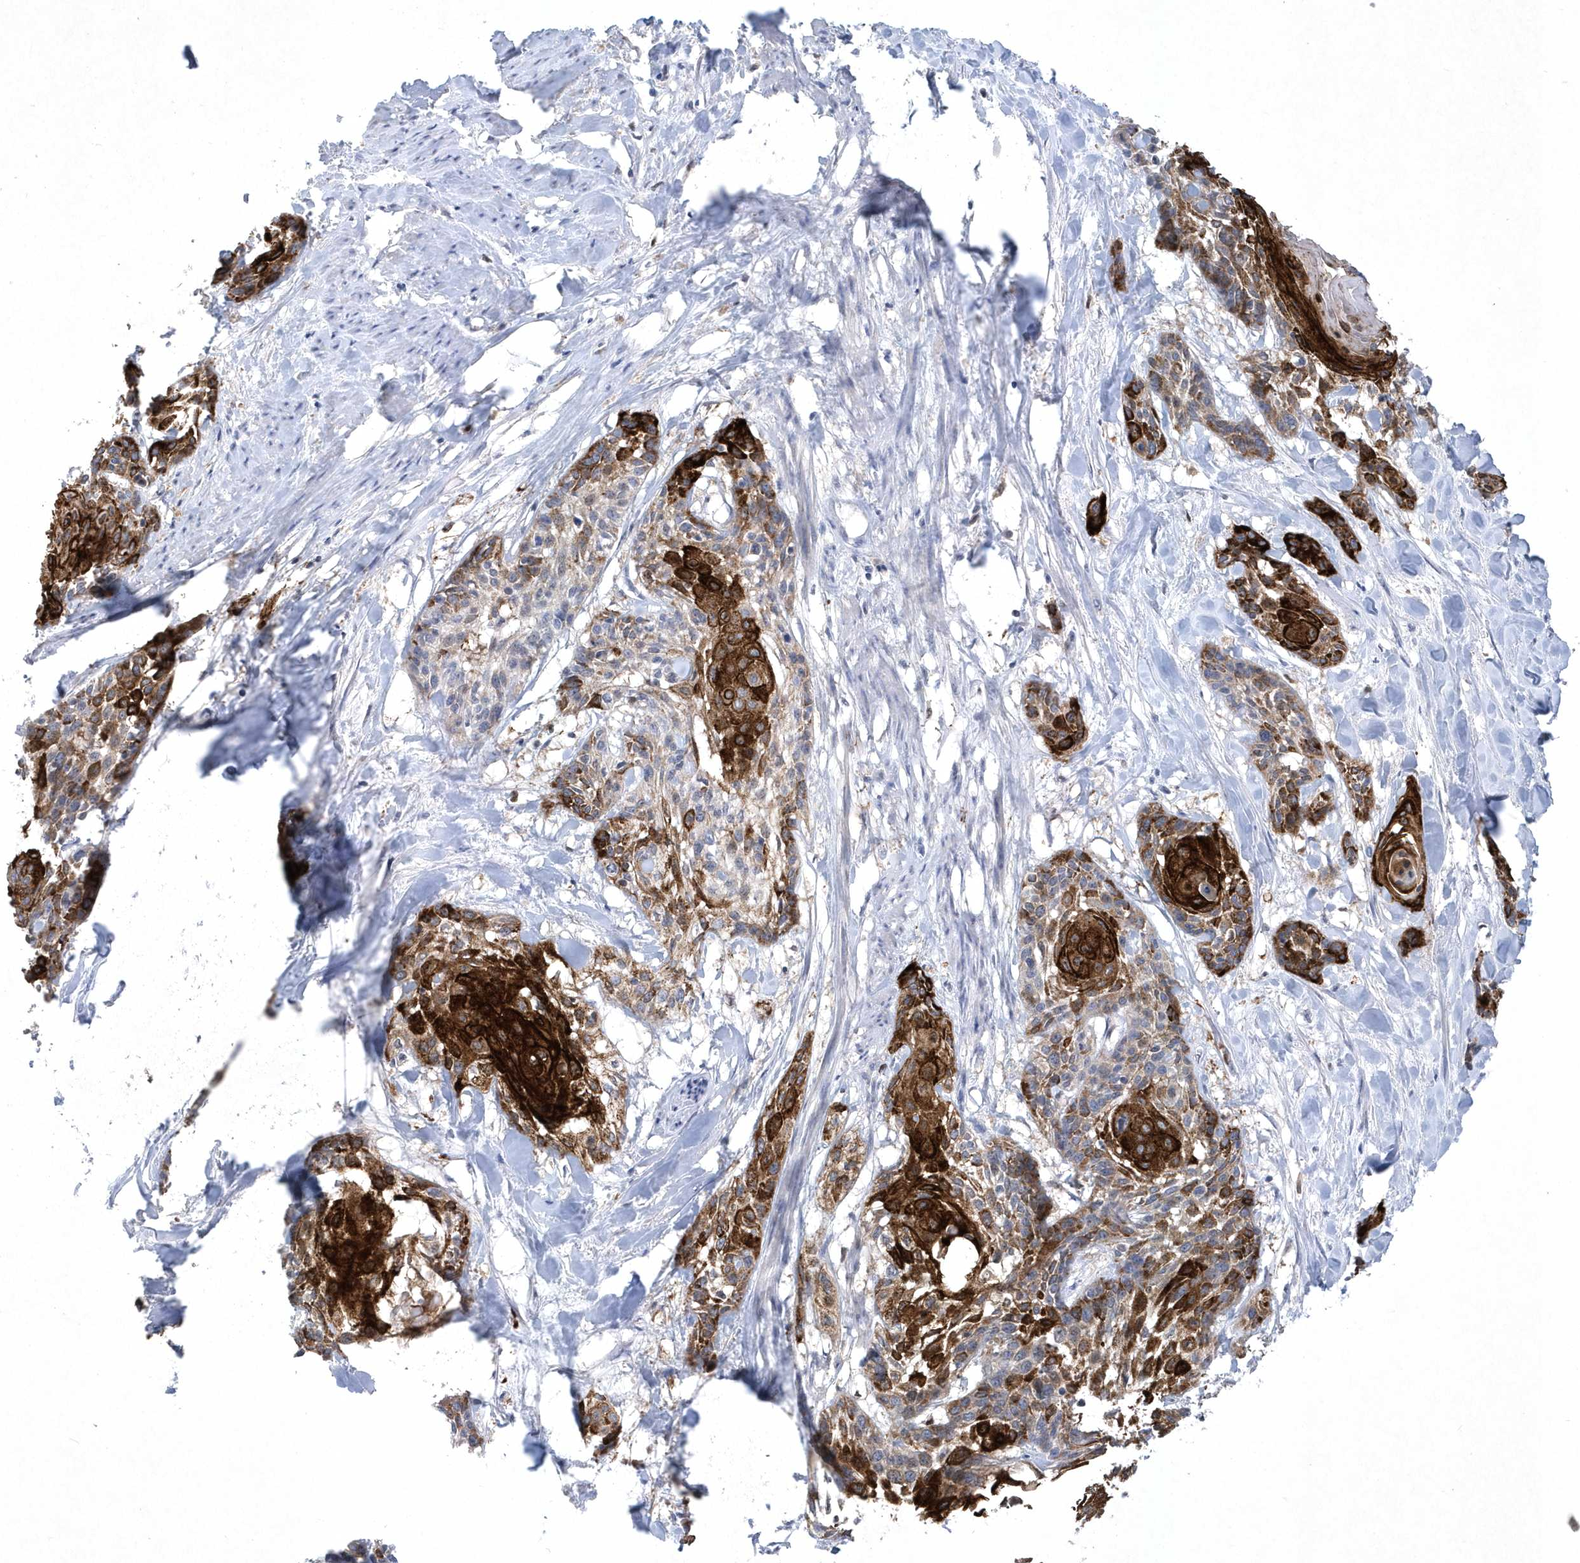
{"staining": {"intensity": "strong", "quantity": ">75%", "location": "cytoplasmic/membranous"}, "tissue": "cervical cancer", "cell_type": "Tumor cells", "image_type": "cancer", "snomed": [{"axis": "morphology", "description": "Squamous cell carcinoma, NOS"}, {"axis": "topography", "description": "Cervix"}], "caption": "Cervical cancer stained with a protein marker reveals strong staining in tumor cells.", "gene": "BHLHA15", "patient": {"sex": "female", "age": 57}}